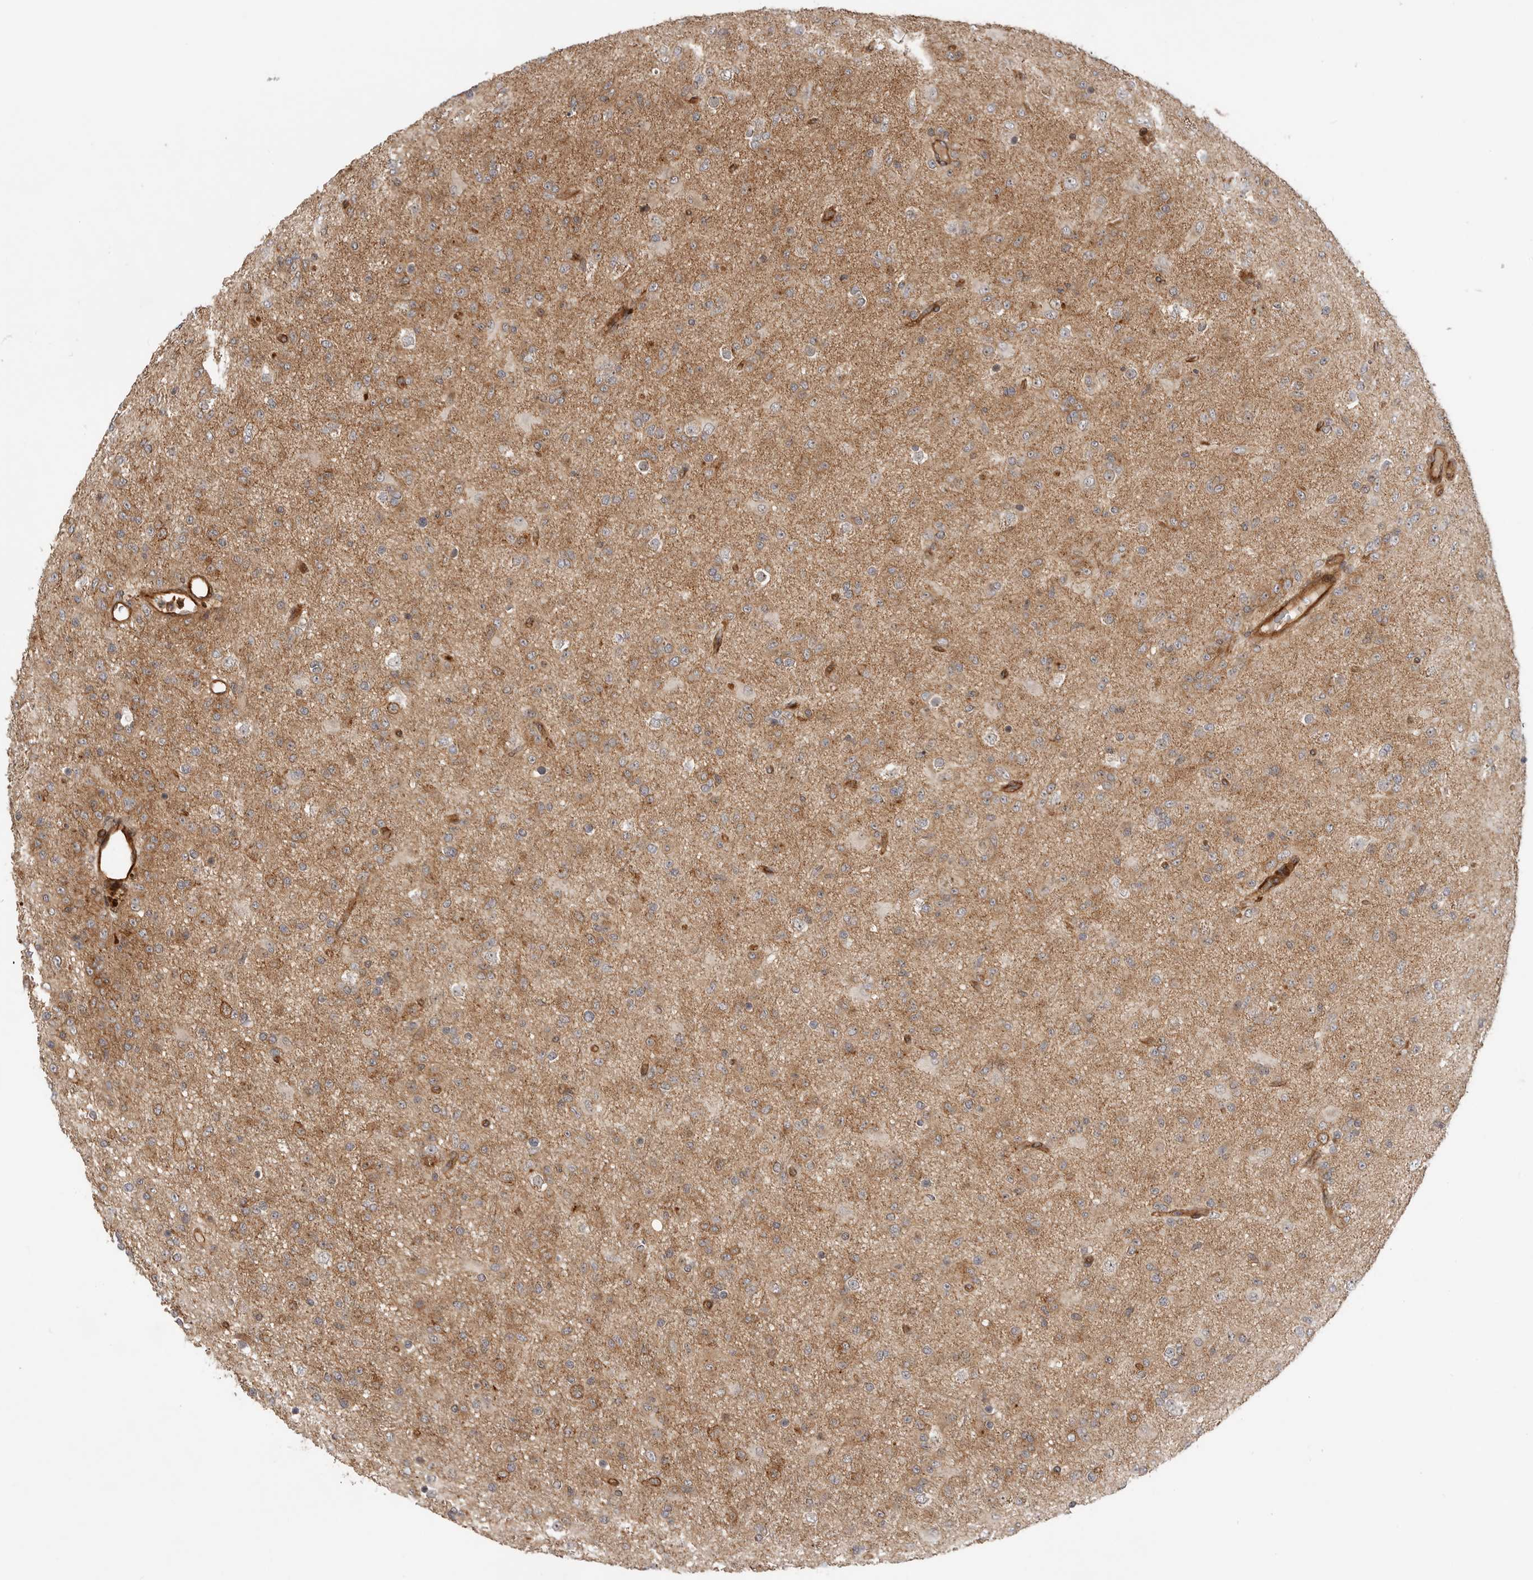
{"staining": {"intensity": "moderate", "quantity": "<25%", "location": "cytoplasmic/membranous"}, "tissue": "glioma", "cell_type": "Tumor cells", "image_type": "cancer", "snomed": [{"axis": "morphology", "description": "Glioma, malignant, Low grade"}, {"axis": "topography", "description": "Brain"}], "caption": "Tumor cells reveal moderate cytoplasmic/membranous staining in about <25% of cells in malignant glioma (low-grade). (brown staining indicates protein expression, while blue staining denotes nuclei).", "gene": "GPATCH2", "patient": {"sex": "male", "age": 65}}